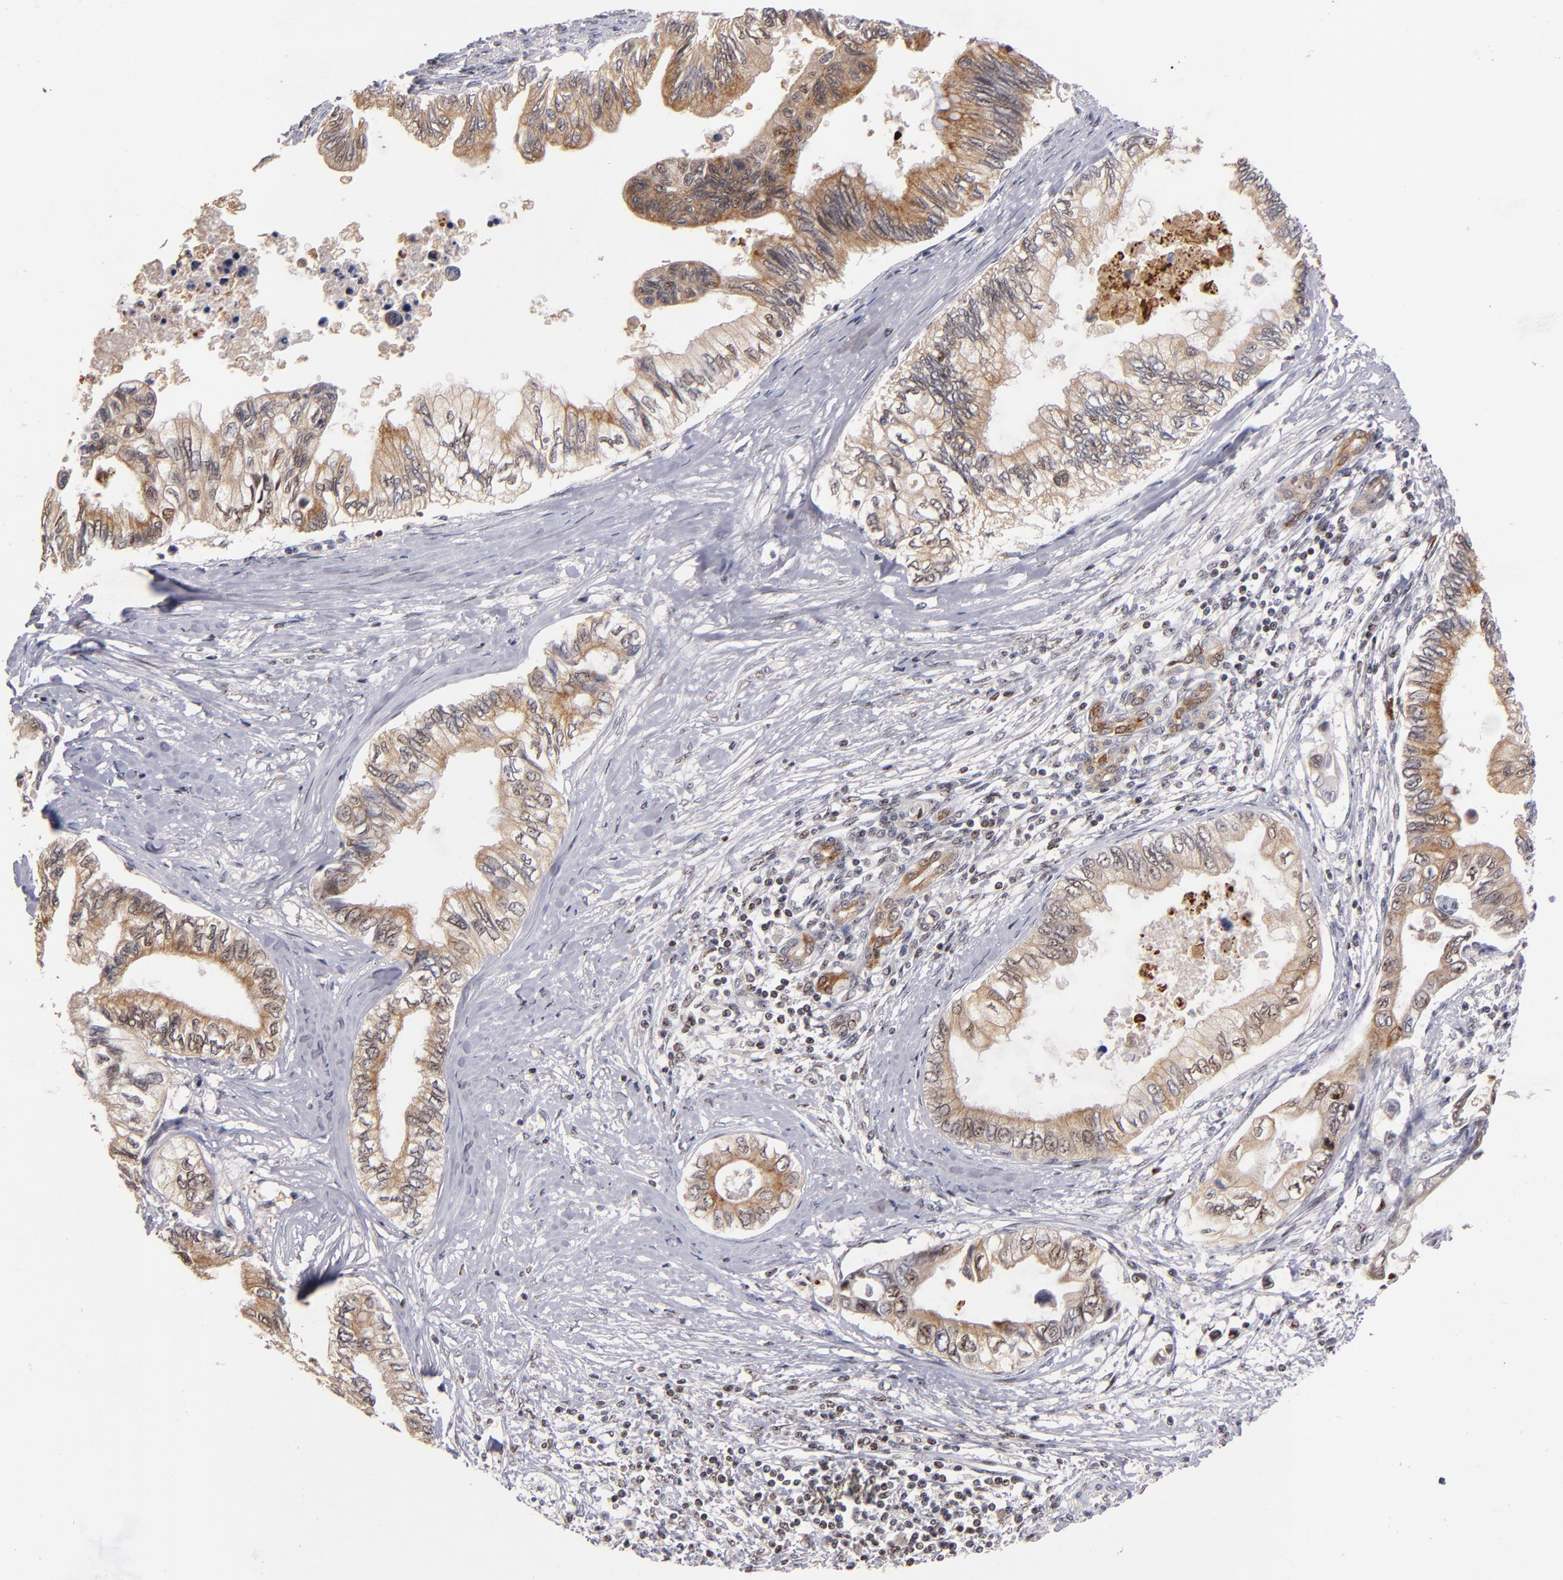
{"staining": {"intensity": "moderate", "quantity": ">75%", "location": "cytoplasmic/membranous"}, "tissue": "pancreatic cancer", "cell_type": "Tumor cells", "image_type": "cancer", "snomed": [{"axis": "morphology", "description": "Adenocarcinoma, NOS"}, {"axis": "topography", "description": "Pancreas"}], "caption": "Protein analysis of pancreatic cancer (adenocarcinoma) tissue shows moderate cytoplasmic/membranous expression in about >75% of tumor cells.", "gene": "PCNX4", "patient": {"sex": "female", "age": 66}}